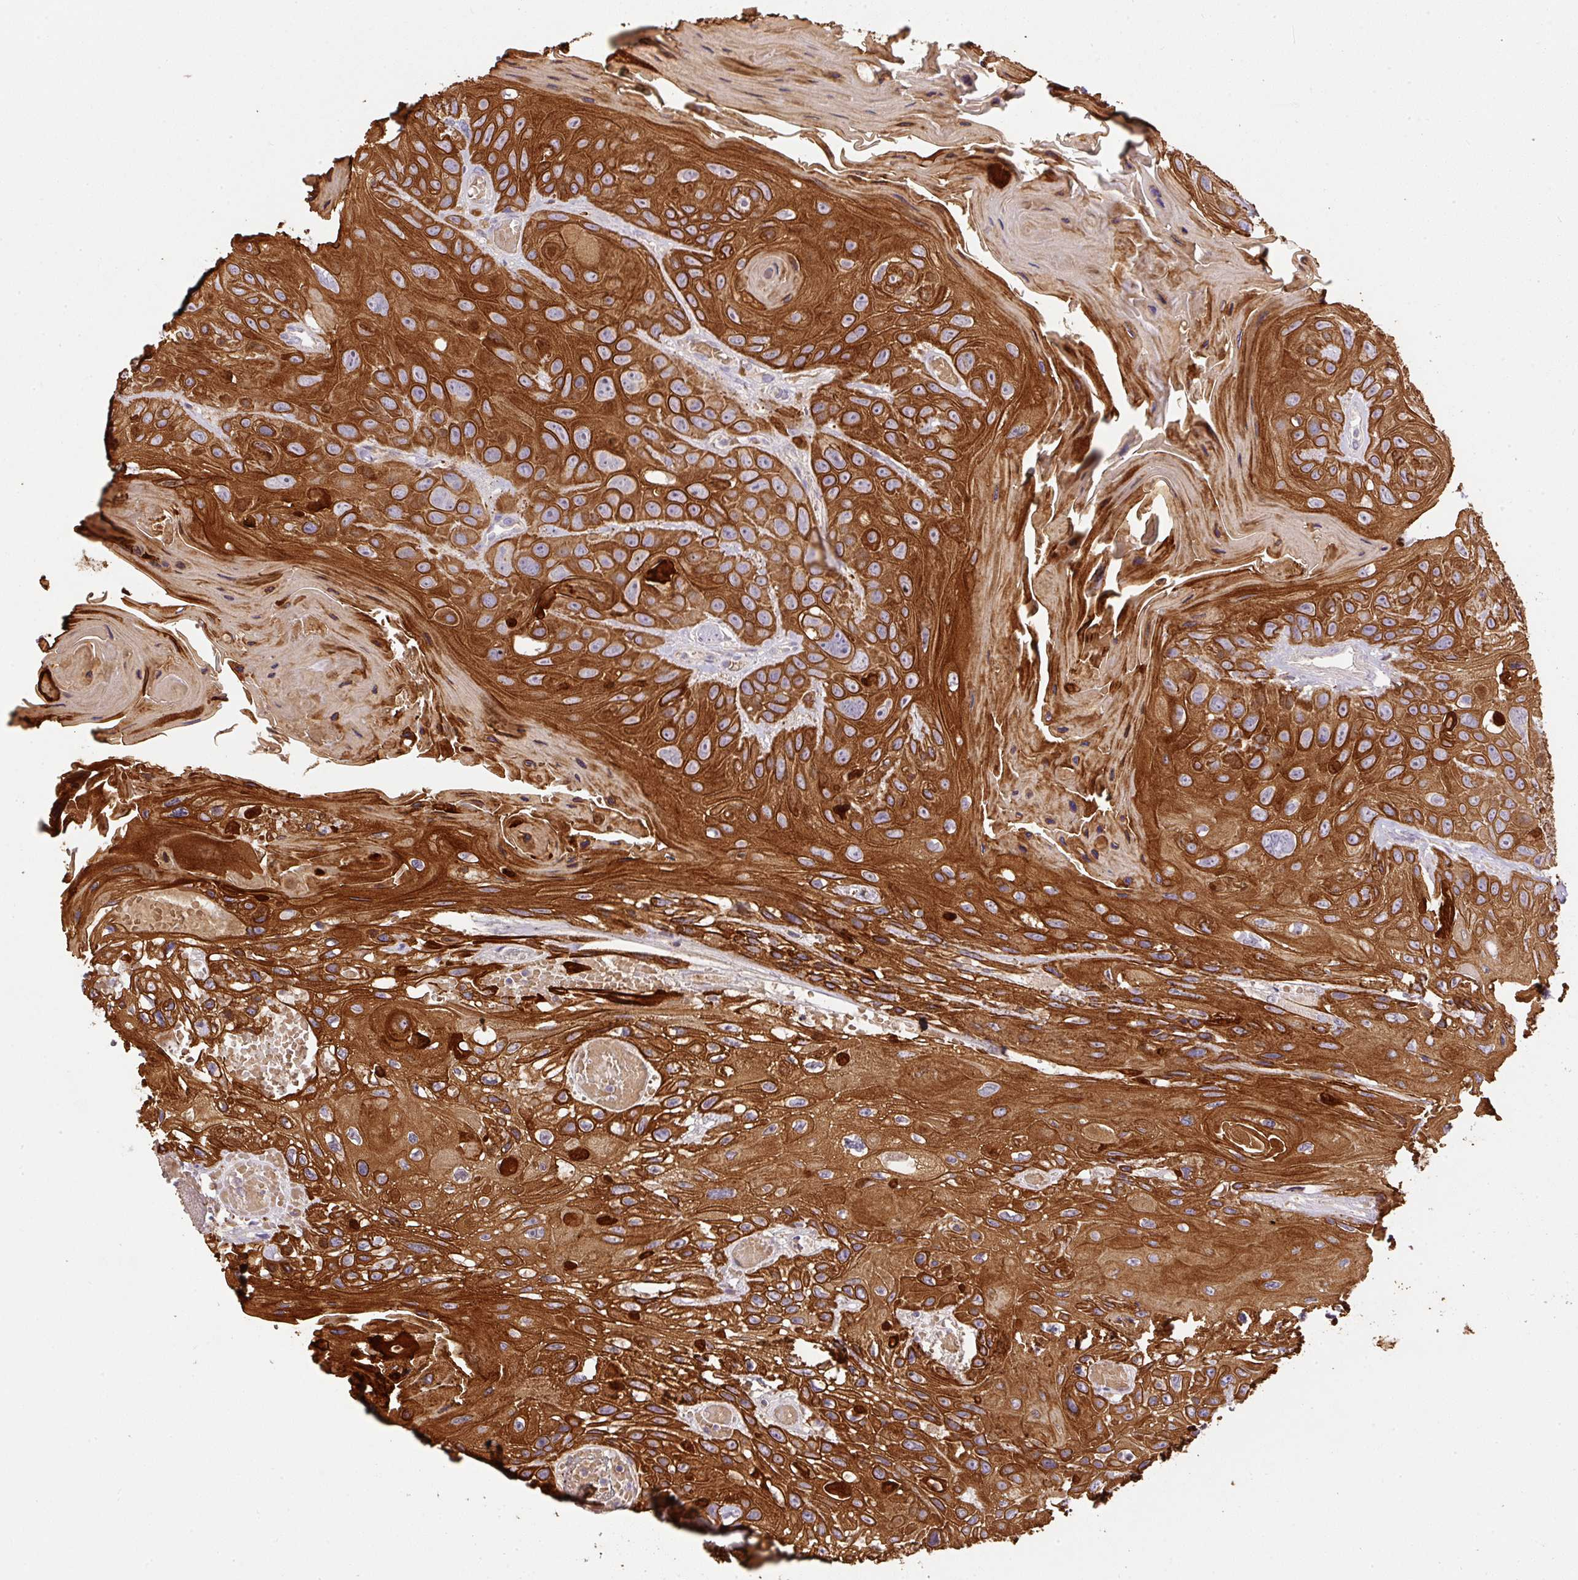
{"staining": {"intensity": "strong", "quantity": ">75%", "location": "cytoplasmic/membranous"}, "tissue": "head and neck cancer", "cell_type": "Tumor cells", "image_type": "cancer", "snomed": [{"axis": "morphology", "description": "Squamous cell carcinoma, NOS"}, {"axis": "topography", "description": "Head-Neck"}], "caption": "This photomicrograph exhibits IHC staining of head and neck cancer (squamous cell carcinoma), with high strong cytoplasmic/membranous positivity in about >75% of tumor cells.", "gene": "DAPK1", "patient": {"sex": "female", "age": 59}}